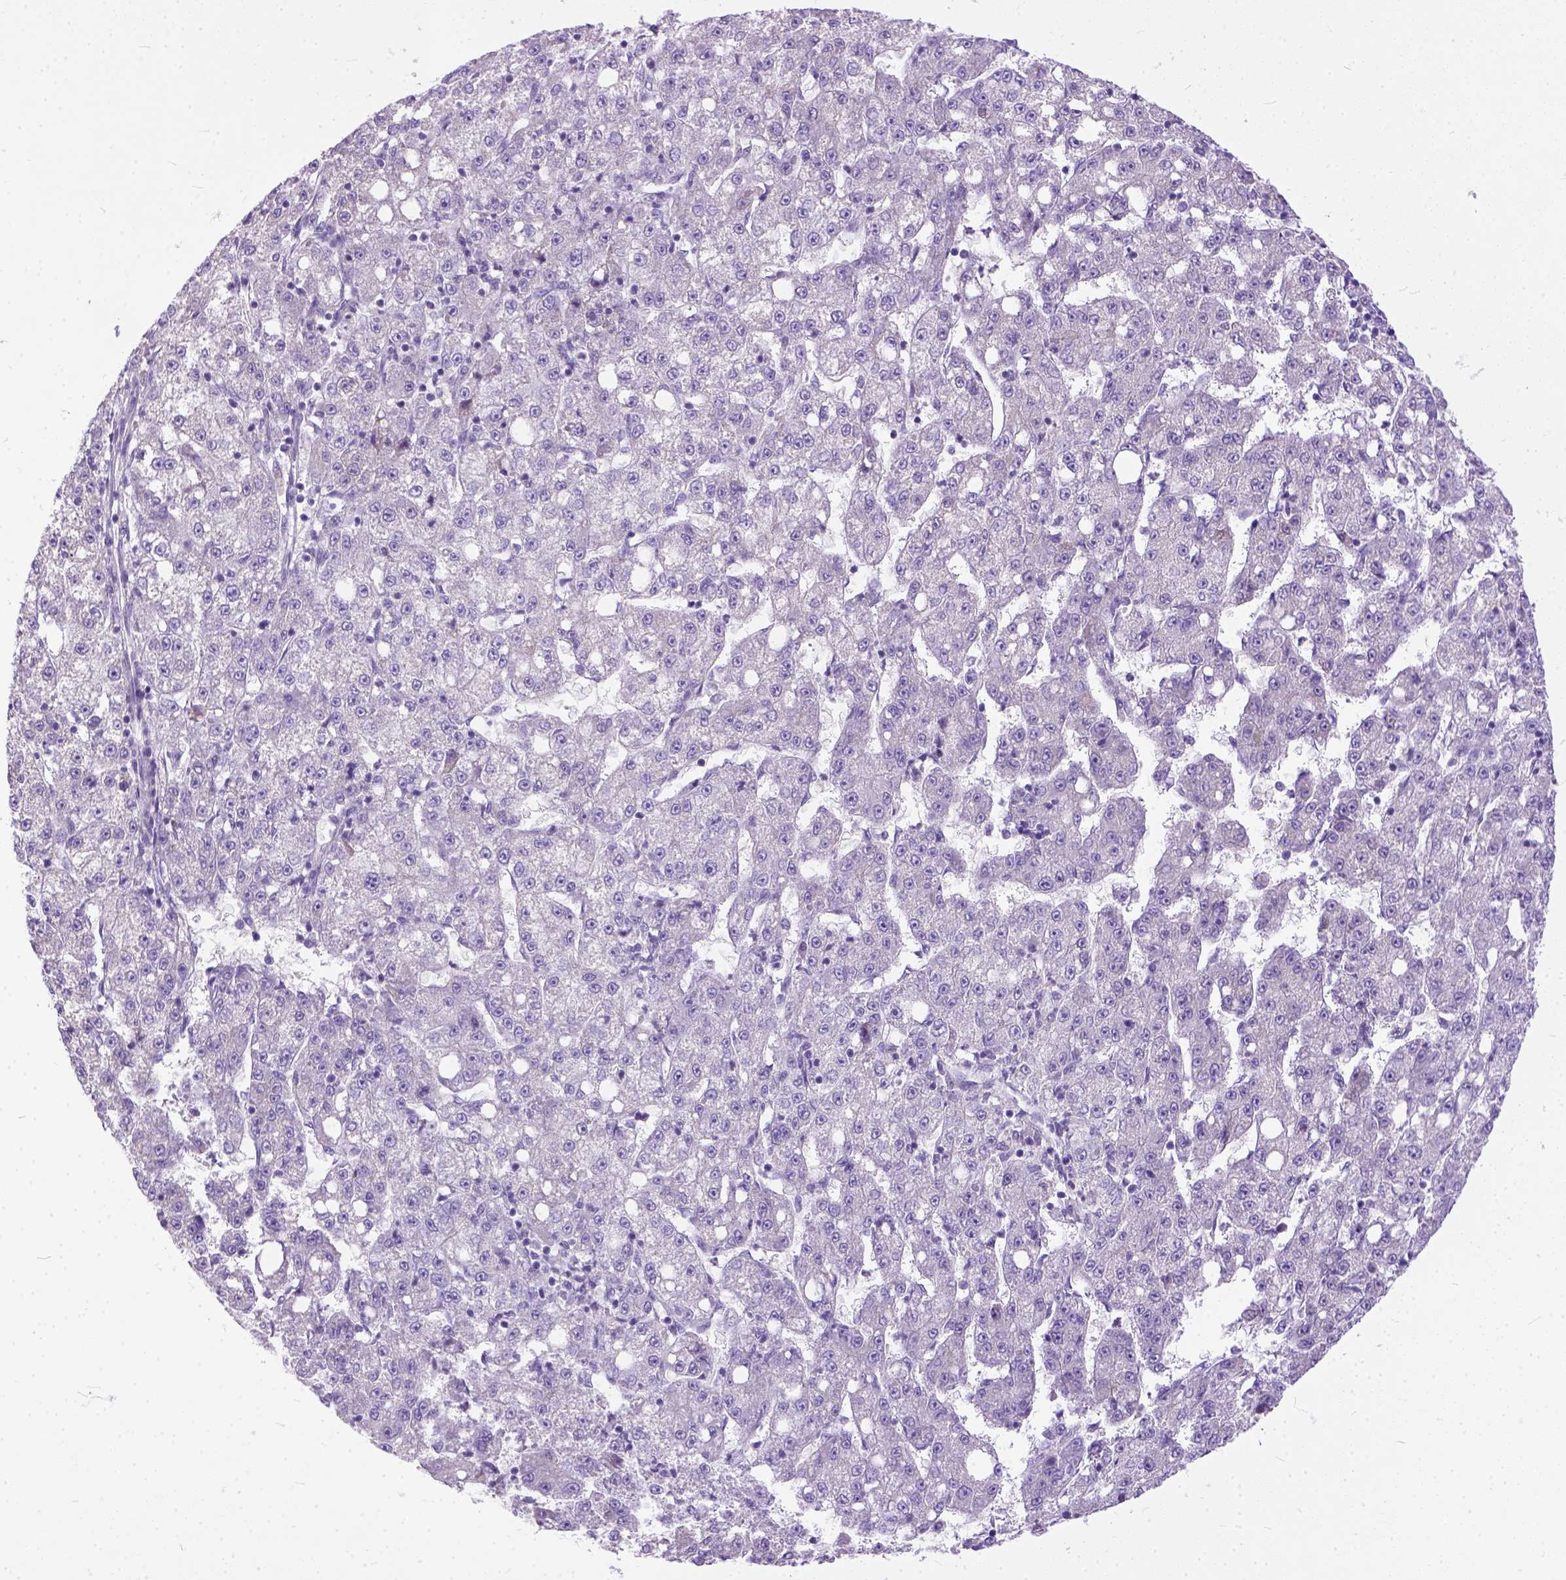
{"staining": {"intensity": "negative", "quantity": "none", "location": "none"}, "tissue": "liver cancer", "cell_type": "Tumor cells", "image_type": "cancer", "snomed": [{"axis": "morphology", "description": "Carcinoma, Hepatocellular, NOS"}, {"axis": "topography", "description": "Liver"}], "caption": "This is a histopathology image of immunohistochemistry staining of liver cancer, which shows no staining in tumor cells. The staining is performed using DAB brown chromogen with nuclei counter-stained in using hematoxylin.", "gene": "PLK5", "patient": {"sex": "female", "age": 65}}